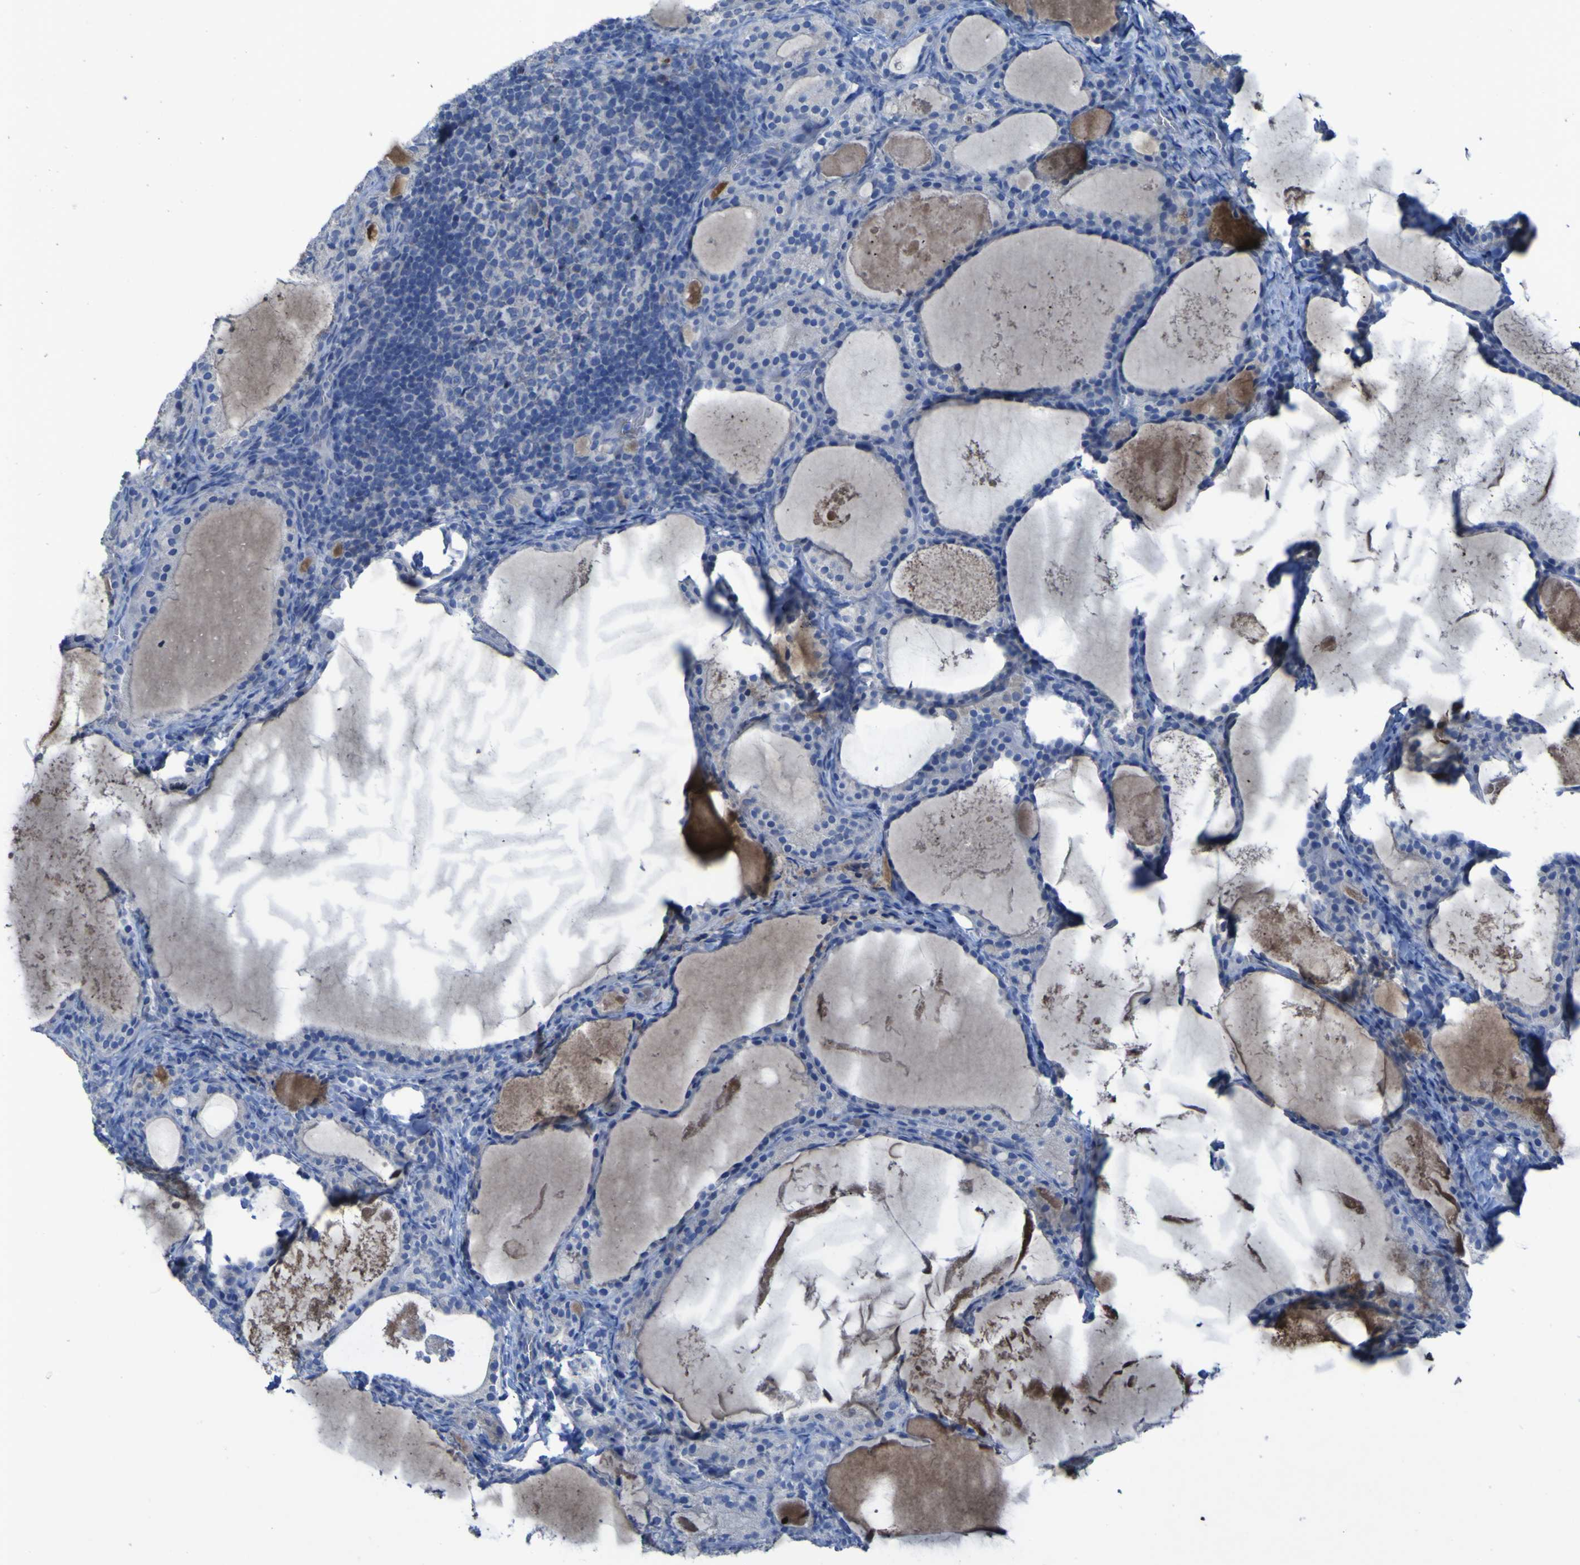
{"staining": {"intensity": "negative", "quantity": "none", "location": "none"}, "tissue": "thyroid cancer", "cell_type": "Tumor cells", "image_type": "cancer", "snomed": [{"axis": "morphology", "description": "Papillary adenocarcinoma, NOS"}, {"axis": "topography", "description": "Thyroid gland"}], "caption": "Immunohistochemistry of papillary adenocarcinoma (thyroid) exhibits no staining in tumor cells.", "gene": "SGK2", "patient": {"sex": "female", "age": 42}}